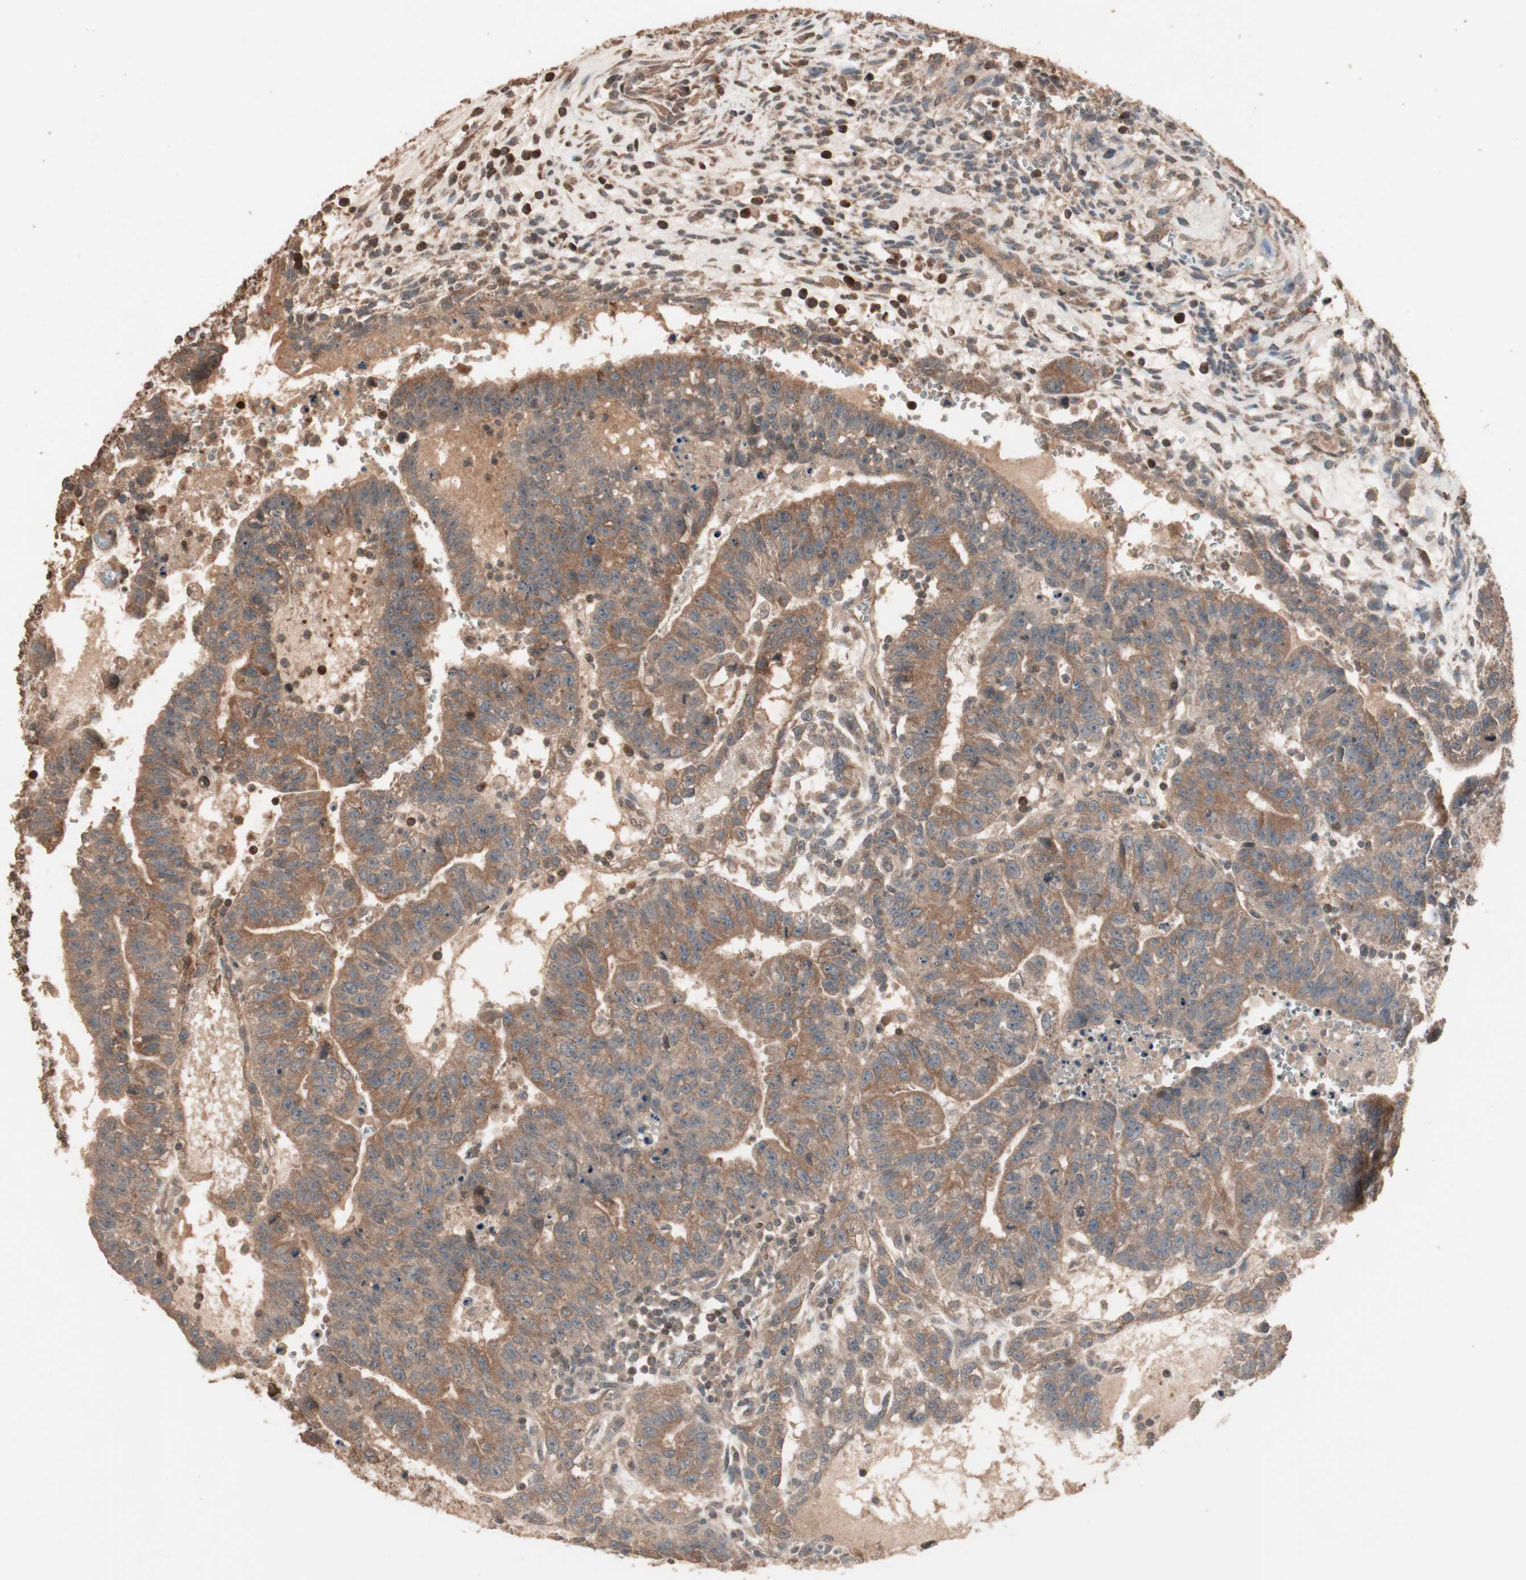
{"staining": {"intensity": "moderate", "quantity": ">75%", "location": "cytoplasmic/membranous"}, "tissue": "testis cancer", "cell_type": "Tumor cells", "image_type": "cancer", "snomed": [{"axis": "morphology", "description": "Seminoma, NOS"}, {"axis": "morphology", "description": "Carcinoma, Embryonal, NOS"}, {"axis": "topography", "description": "Testis"}], "caption": "High-magnification brightfield microscopy of testis cancer (seminoma) stained with DAB (brown) and counterstained with hematoxylin (blue). tumor cells exhibit moderate cytoplasmic/membranous positivity is present in approximately>75% of cells. (brown staining indicates protein expression, while blue staining denotes nuclei).", "gene": "USP20", "patient": {"sex": "male", "age": 52}}